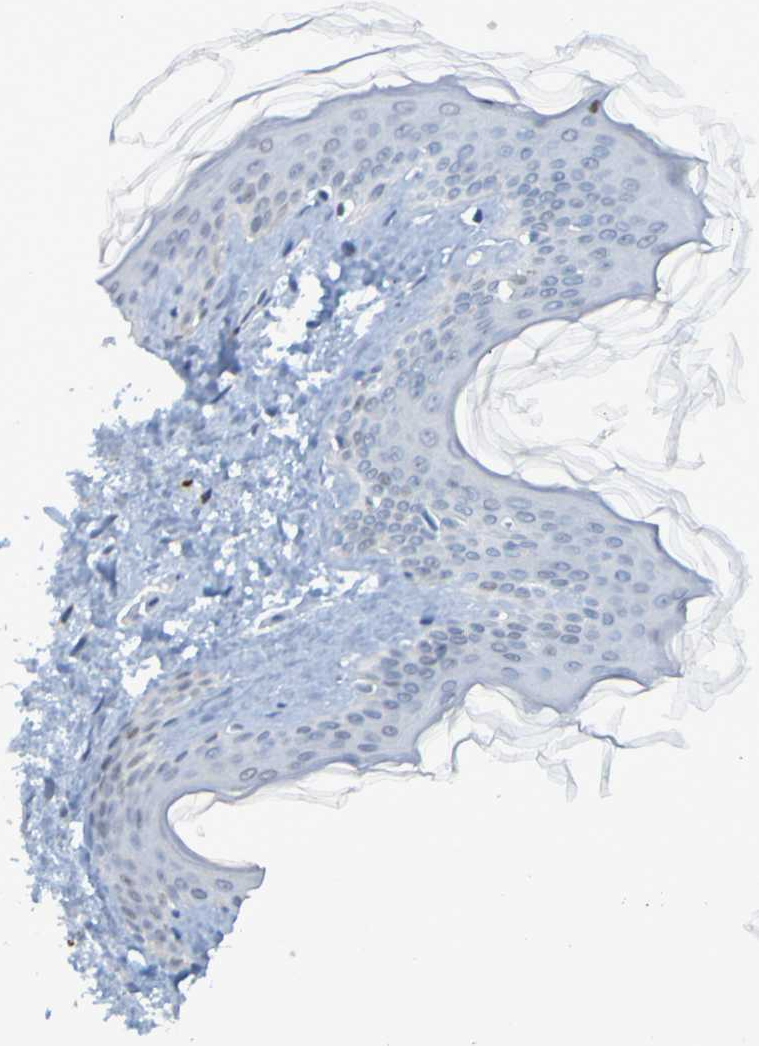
{"staining": {"intensity": "negative", "quantity": "none", "location": "none"}, "tissue": "skin", "cell_type": "Fibroblasts", "image_type": "normal", "snomed": [{"axis": "morphology", "description": "Normal tissue, NOS"}, {"axis": "topography", "description": "Skin"}], "caption": "Immunohistochemistry micrograph of benign skin: human skin stained with DAB (3,3'-diaminobenzidine) displays no significant protein staining in fibroblasts. (Immunohistochemistry (ihc), brightfield microscopy, high magnification).", "gene": "USP36", "patient": {"sex": "female", "age": 41}}